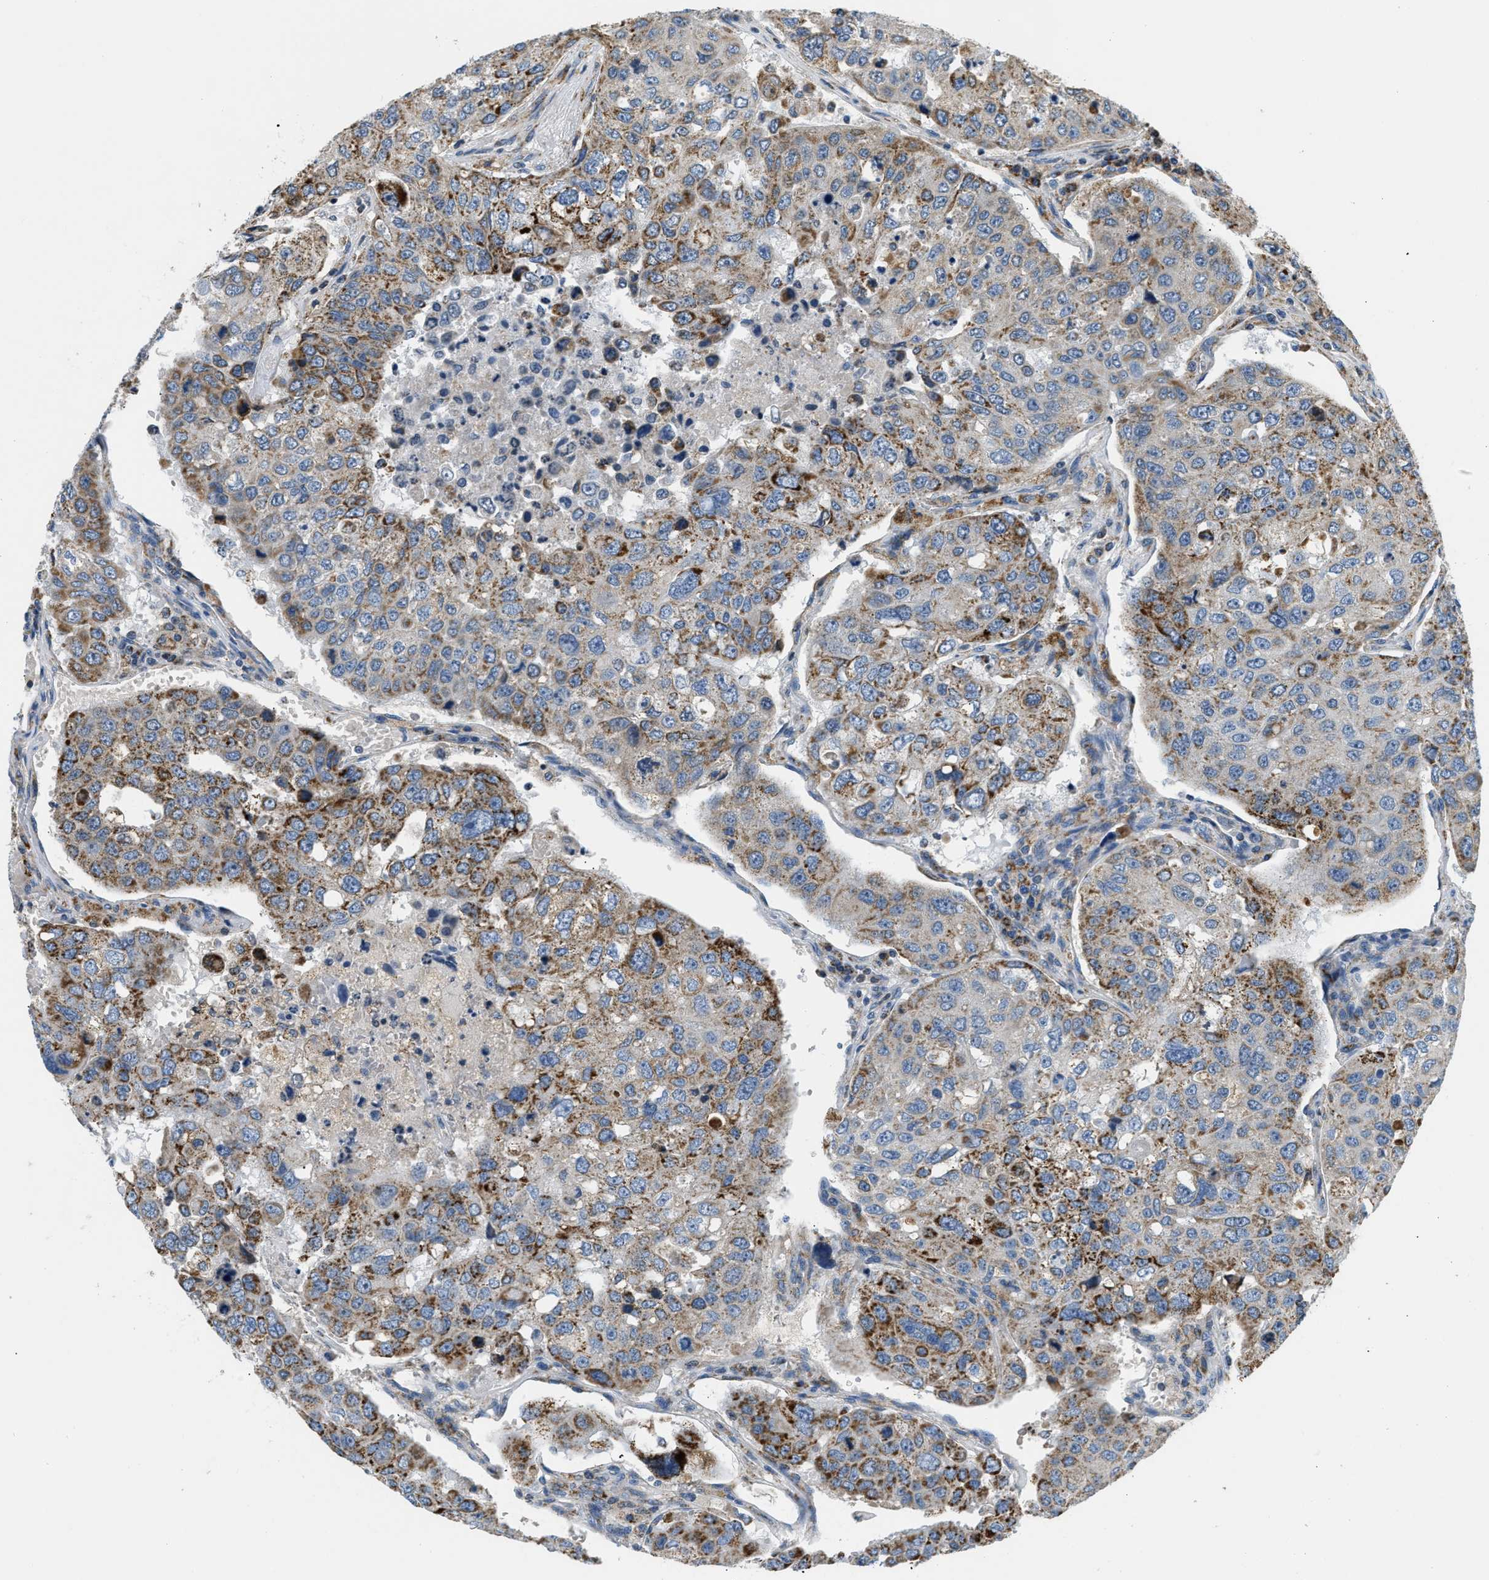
{"staining": {"intensity": "moderate", "quantity": ">75%", "location": "cytoplasmic/membranous"}, "tissue": "urothelial cancer", "cell_type": "Tumor cells", "image_type": "cancer", "snomed": [{"axis": "morphology", "description": "Urothelial carcinoma, High grade"}, {"axis": "topography", "description": "Lymph node"}, {"axis": "topography", "description": "Urinary bladder"}], "caption": "Tumor cells reveal moderate cytoplasmic/membranous positivity in approximately >75% of cells in urothelial carcinoma (high-grade).", "gene": "ACADVL", "patient": {"sex": "male", "age": 51}}